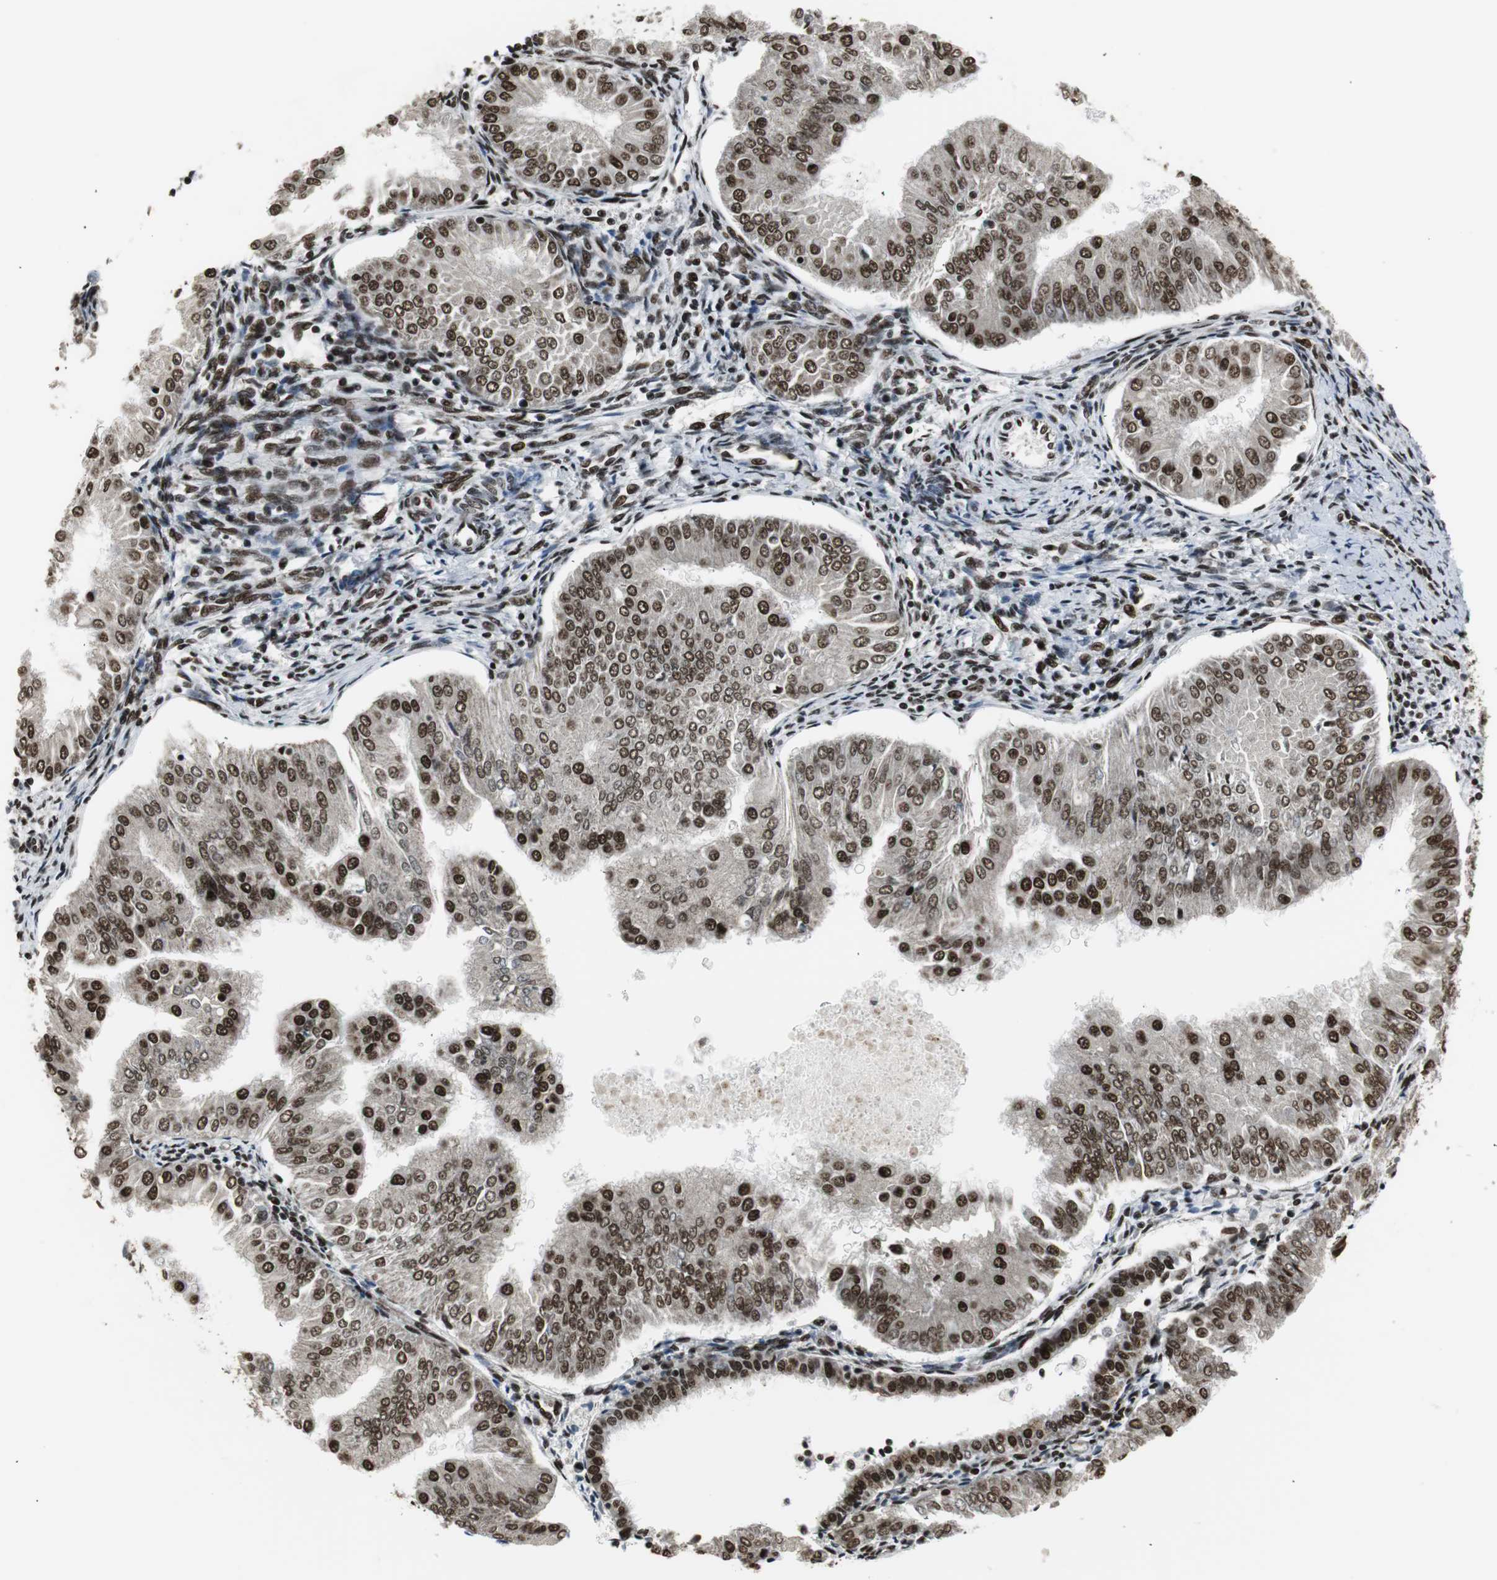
{"staining": {"intensity": "strong", "quantity": ">75%", "location": "nuclear"}, "tissue": "endometrial cancer", "cell_type": "Tumor cells", "image_type": "cancer", "snomed": [{"axis": "morphology", "description": "Adenocarcinoma, NOS"}, {"axis": "topography", "description": "Endometrium"}], "caption": "Strong nuclear expression is identified in approximately >75% of tumor cells in endometrial cancer. (DAB IHC with brightfield microscopy, high magnification).", "gene": "PARN", "patient": {"sex": "female", "age": 53}}